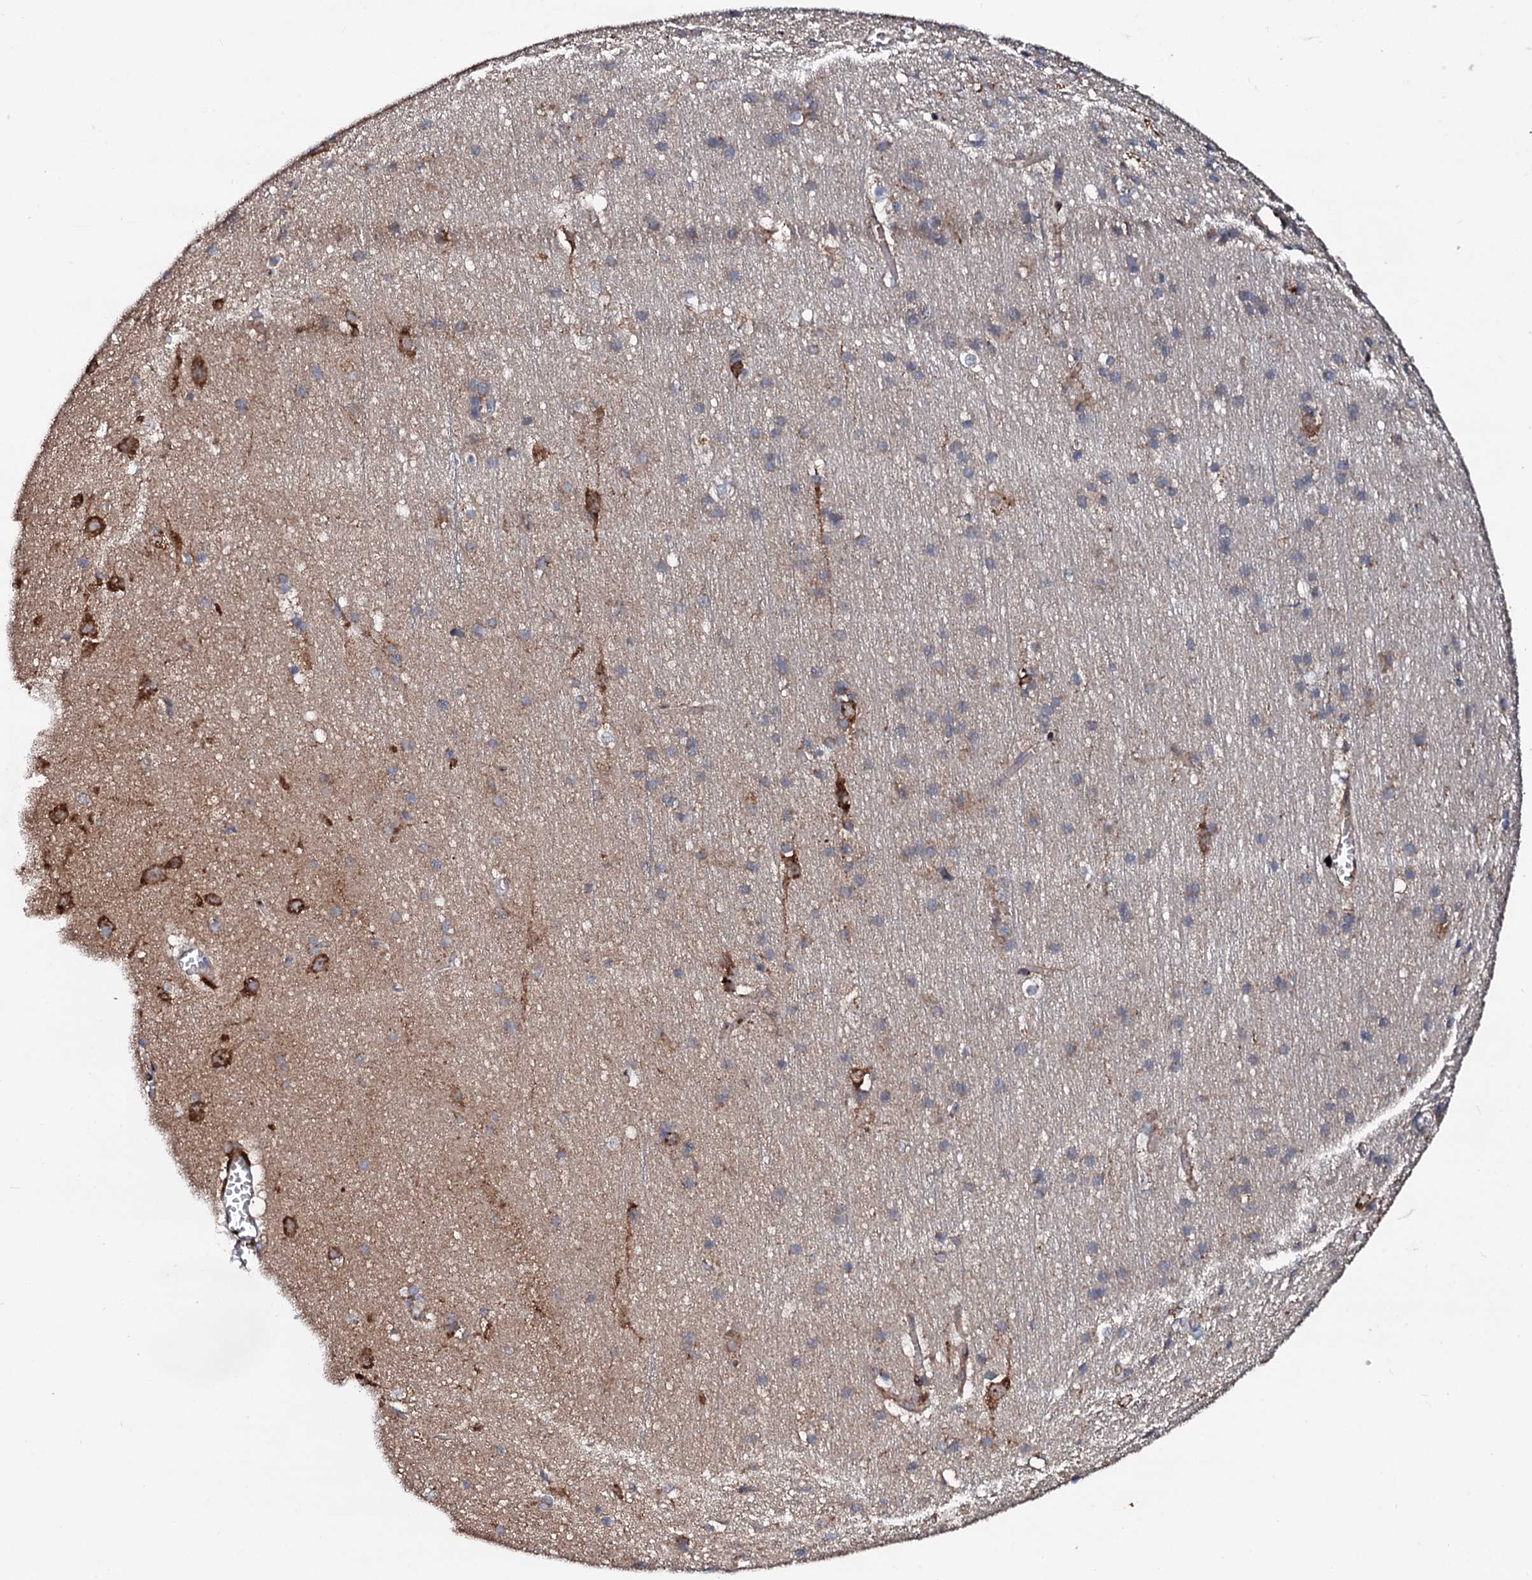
{"staining": {"intensity": "weak", "quantity": ">75%", "location": "cytoplasmic/membranous"}, "tissue": "cerebral cortex", "cell_type": "Endothelial cells", "image_type": "normal", "snomed": [{"axis": "morphology", "description": "Normal tissue, NOS"}, {"axis": "topography", "description": "Cerebral cortex"}], "caption": "Immunohistochemistry staining of unremarkable cerebral cortex, which displays low levels of weak cytoplasmic/membranous positivity in about >75% of endothelial cells indicating weak cytoplasmic/membranous protein positivity. The staining was performed using DAB (brown) for protein detection and nuclei were counterstained in hematoxylin (blue).", "gene": "ENSG00000256591", "patient": {"sex": "male", "age": 54}}